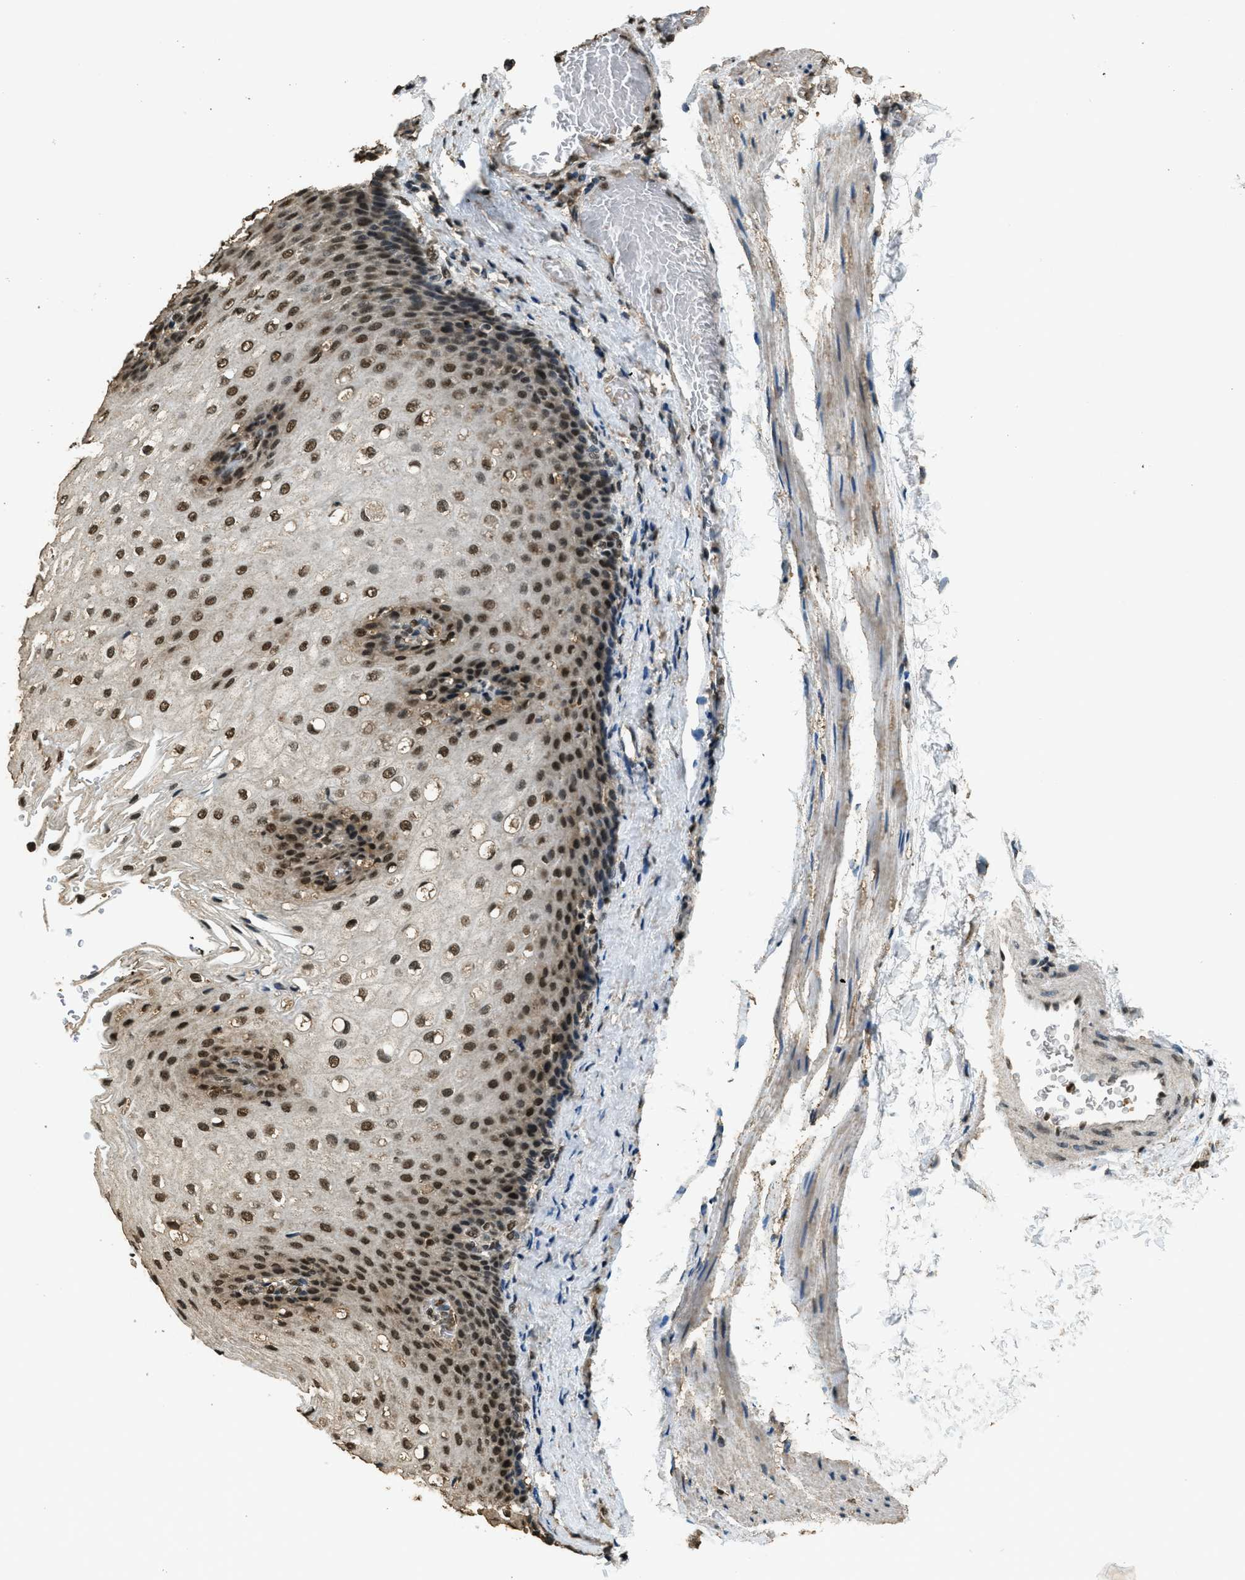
{"staining": {"intensity": "strong", "quantity": ">75%", "location": "nuclear"}, "tissue": "esophagus", "cell_type": "Squamous epithelial cells", "image_type": "normal", "snomed": [{"axis": "morphology", "description": "Normal tissue, NOS"}, {"axis": "topography", "description": "Esophagus"}], "caption": "The immunohistochemical stain shows strong nuclear staining in squamous epithelial cells of benign esophagus.", "gene": "MYB", "patient": {"sex": "male", "age": 48}}